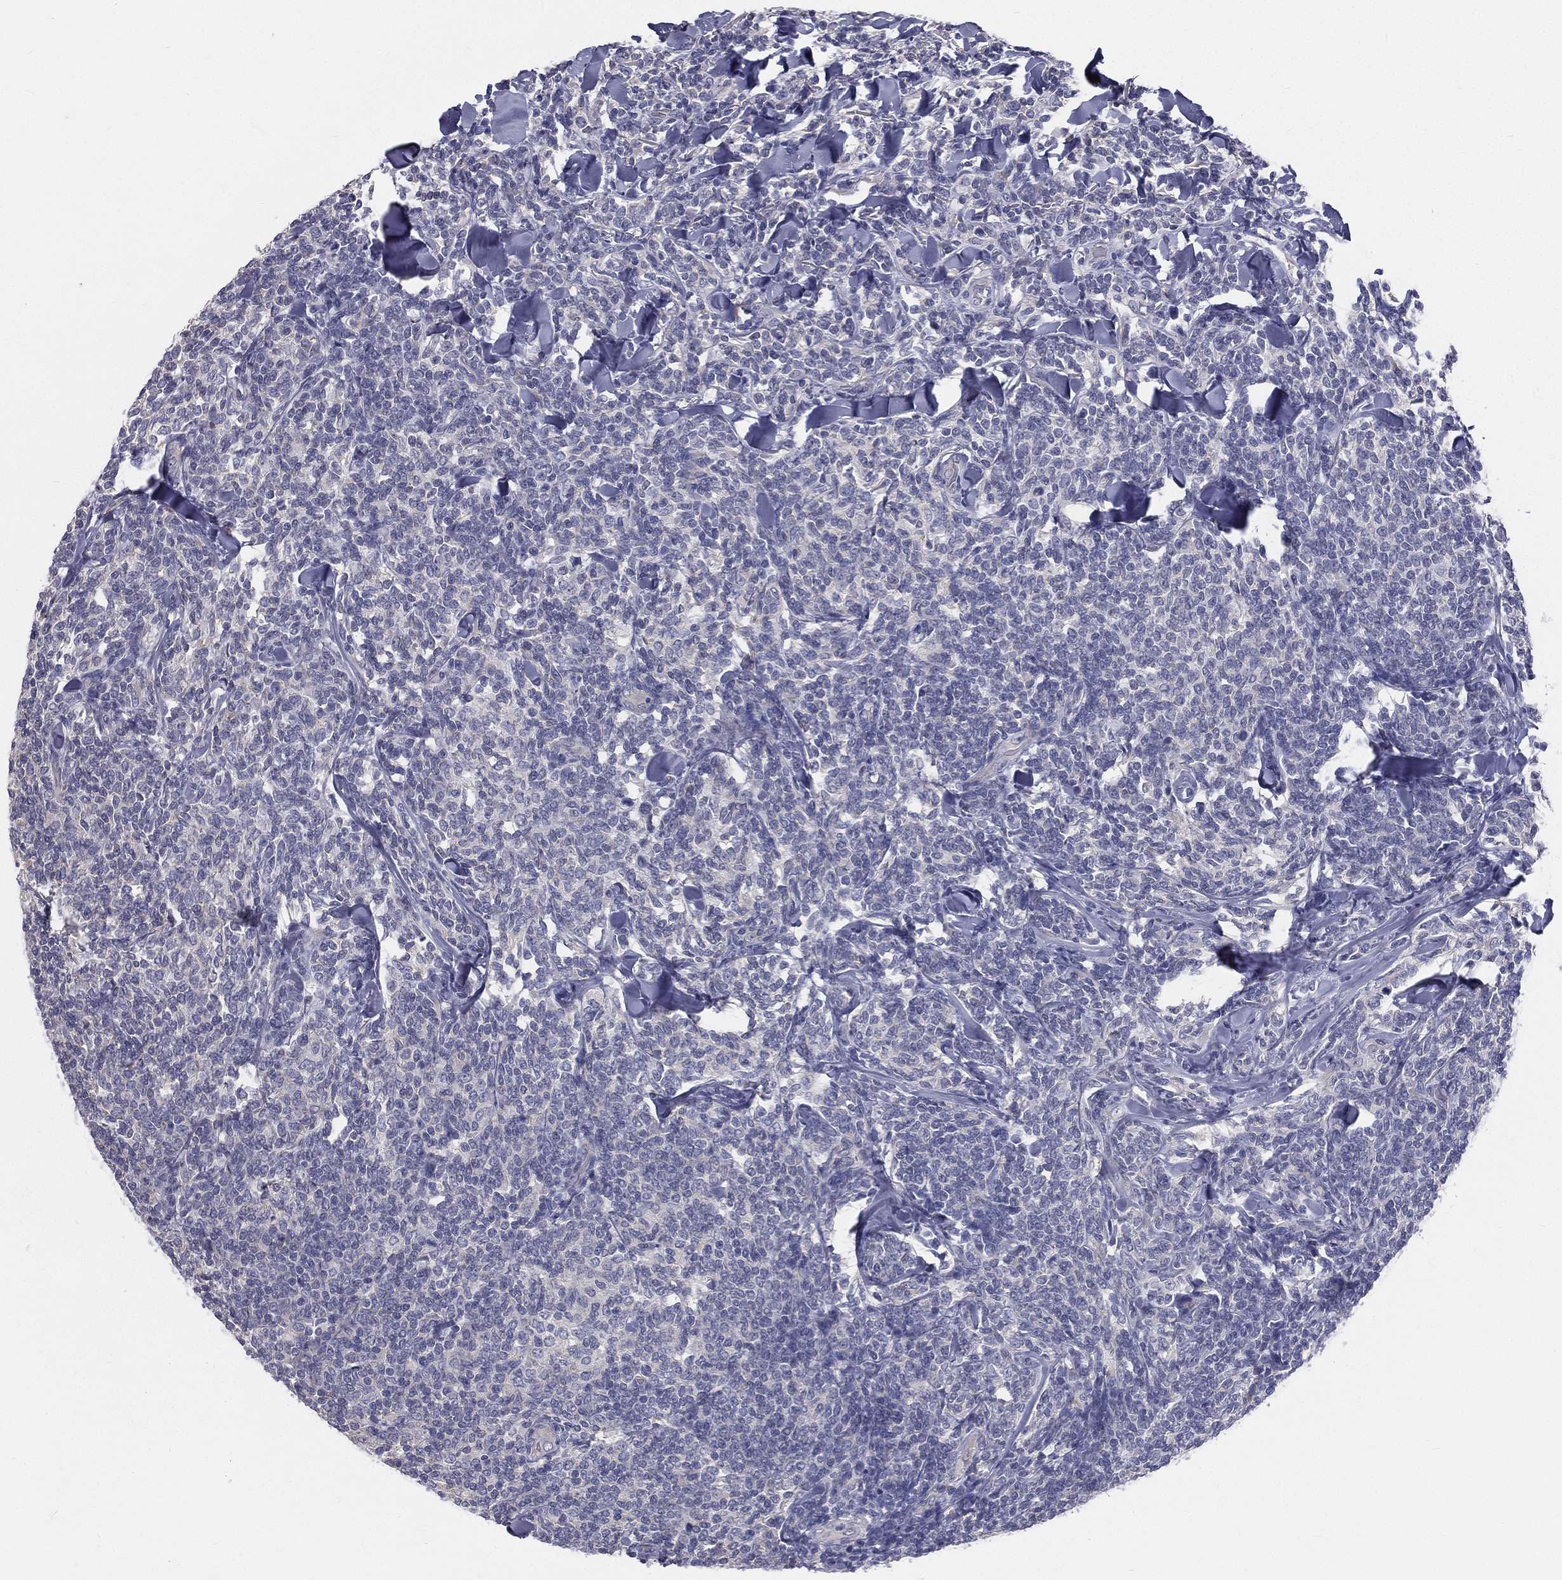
{"staining": {"intensity": "negative", "quantity": "none", "location": "none"}, "tissue": "lymphoma", "cell_type": "Tumor cells", "image_type": "cancer", "snomed": [{"axis": "morphology", "description": "Malignant lymphoma, non-Hodgkin's type, Low grade"}, {"axis": "topography", "description": "Lymph node"}], "caption": "Immunohistochemistry image of human lymphoma stained for a protein (brown), which demonstrates no positivity in tumor cells.", "gene": "MUC13", "patient": {"sex": "female", "age": 56}}